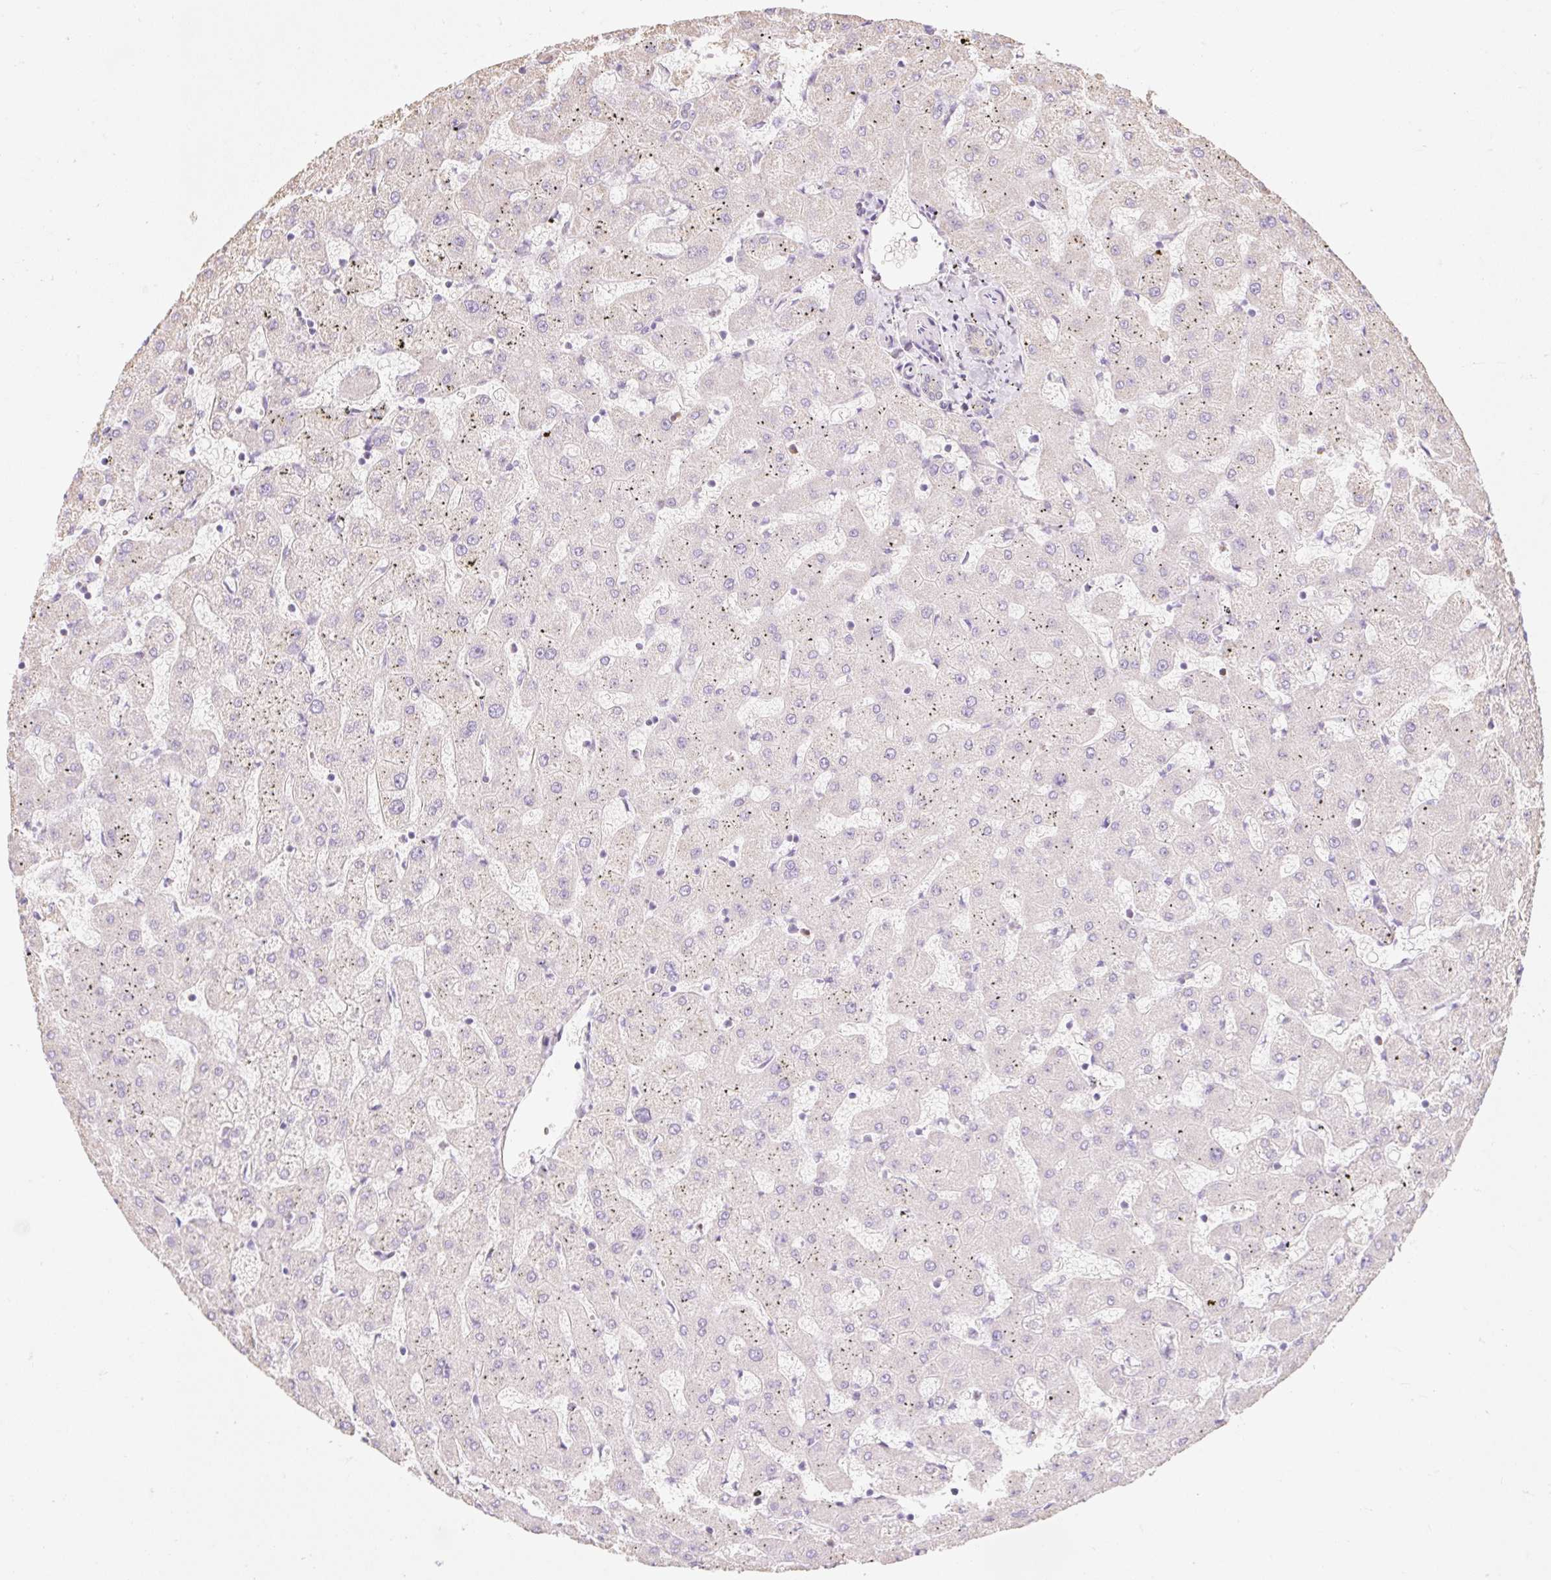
{"staining": {"intensity": "negative", "quantity": "none", "location": "none"}, "tissue": "liver", "cell_type": "Cholangiocytes", "image_type": "normal", "snomed": [{"axis": "morphology", "description": "Normal tissue, NOS"}, {"axis": "topography", "description": "Liver"}], "caption": "Immunohistochemistry (IHC) photomicrograph of benign liver: human liver stained with DAB shows no significant protein expression in cholangiocytes. (DAB IHC with hematoxylin counter stain).", "gene": "DHX35", "patient": {"sex": "female", "age": 63}}